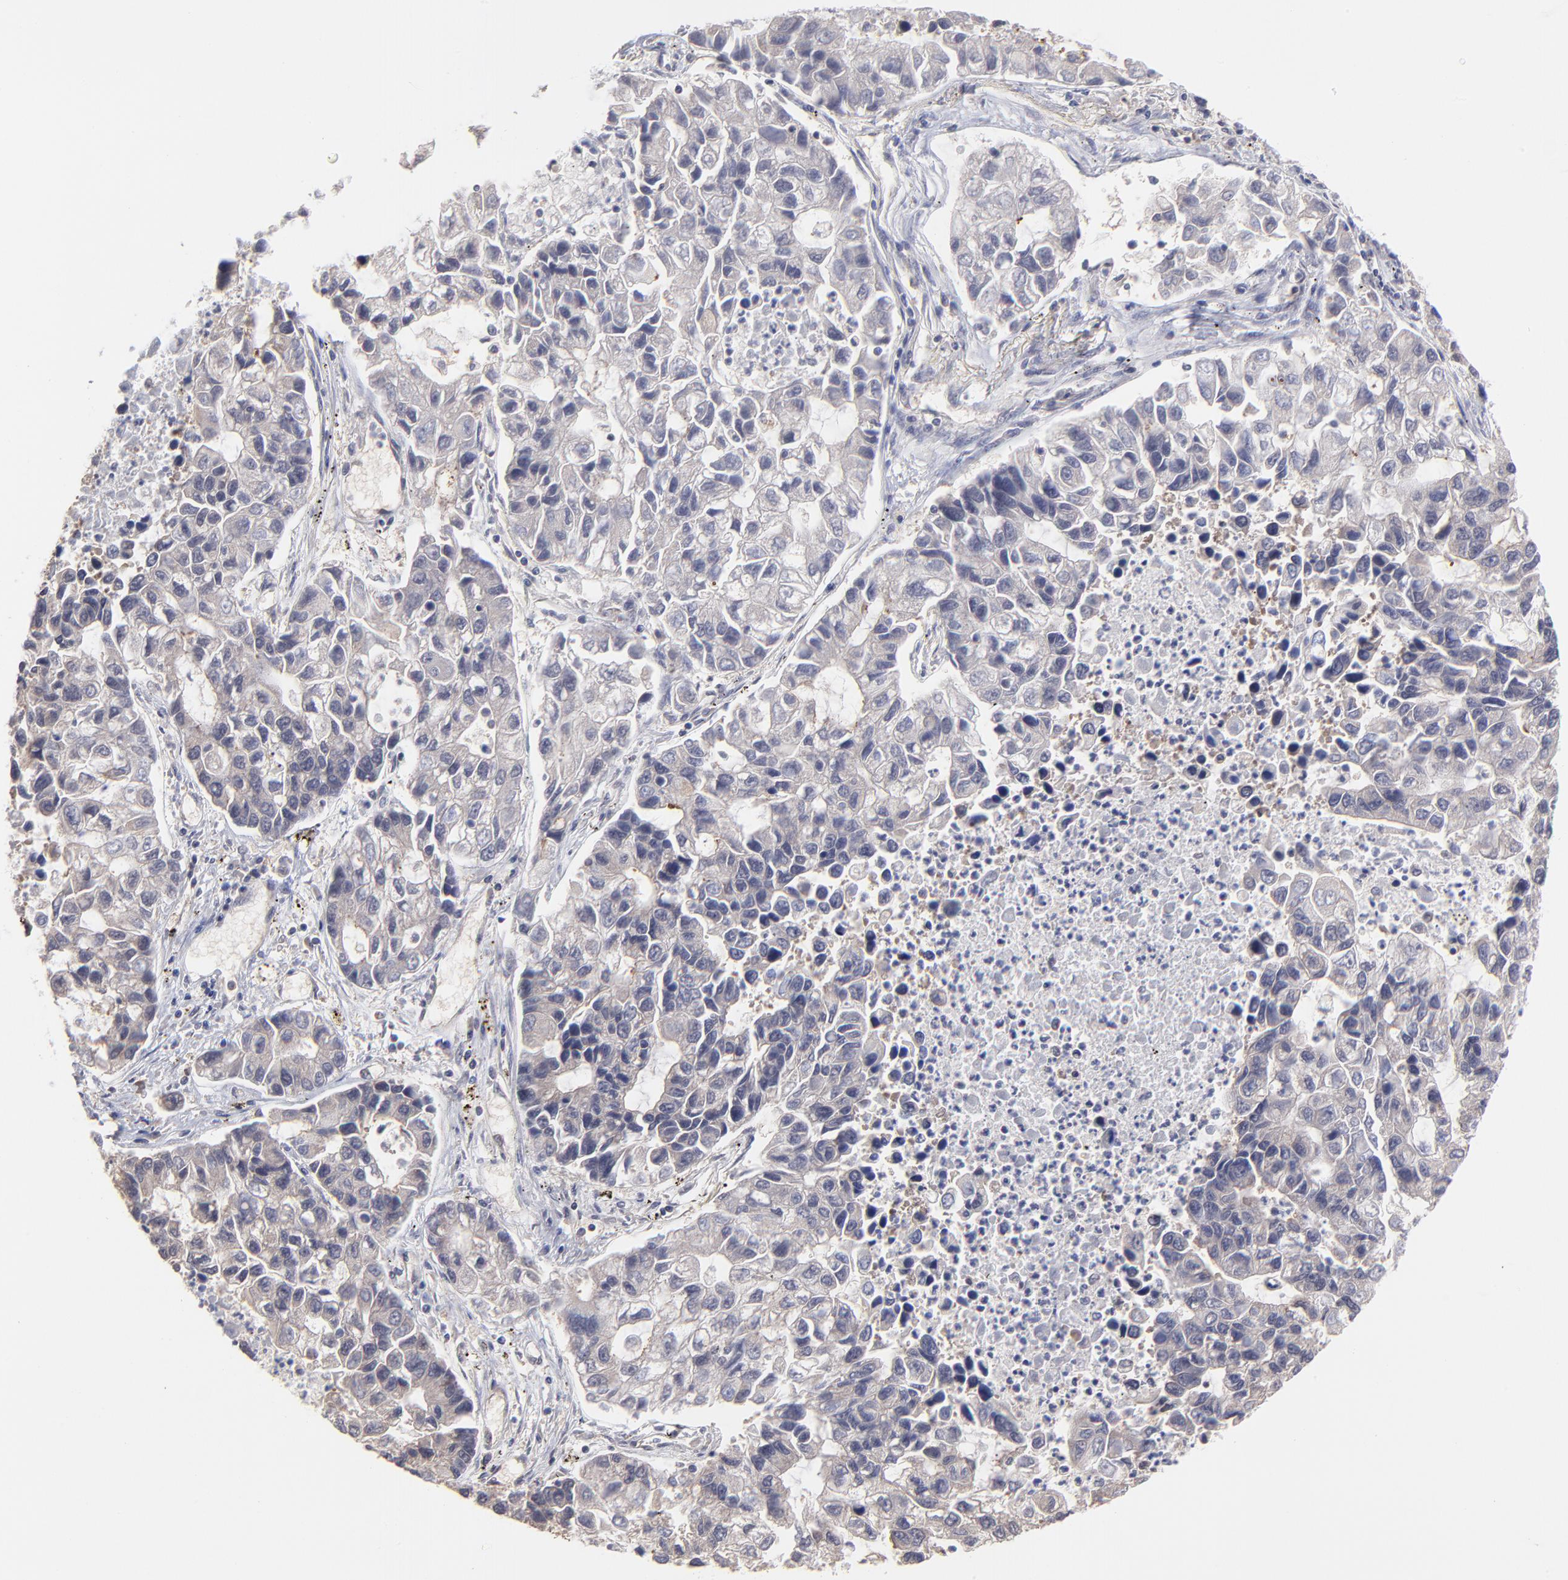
{"staining": {"intensity": "weak", "quantity": "<25%", "location": "cytoplasmic/membranous"}, "tissue": "lung cancer", "cell_type": "Tumor cells", "image_type": "cancer", "snomed": [{"axis": "morphology", "description": "Adenocarcinoma, NOS"}, {"axis": "topography", "description": "Lung"}], "caption": "The IHC histopathology image has no significant expression in tumor cells of lung cancer (adenocarcinoma) tissue. (DAB (3,3'-diaminobenzidine) IHC with hematoxylin counter stain).", "gene": "UBE2E3", "patient": {"sex": "female", "age": 51}}